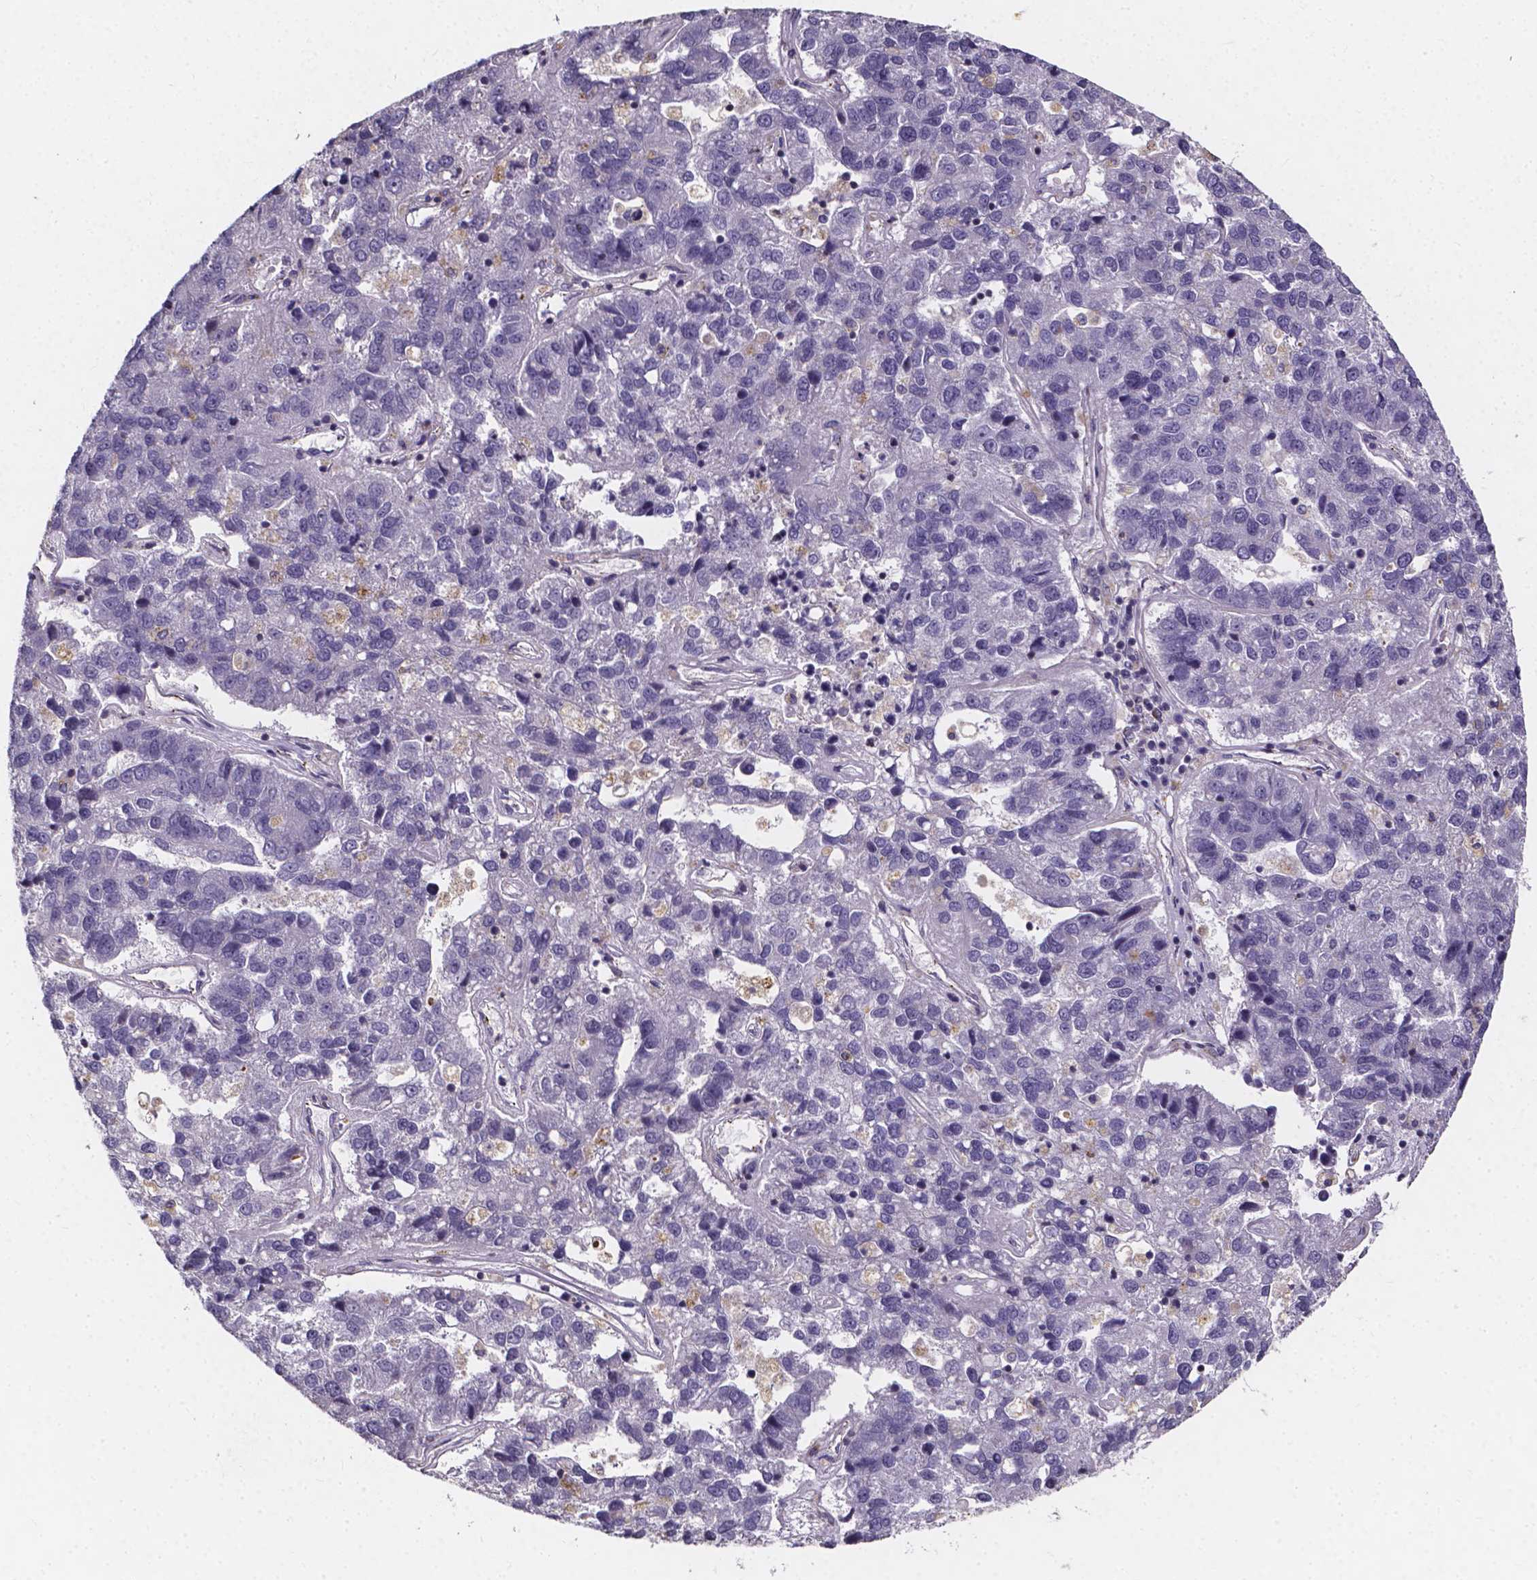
{"staining": {"intensity": "negative", "quantity": "none", "location": "none"}, "tissue": "pancreatic cancer", "cell_type": "Tumor cells", "image_type": "cancer", "snomed": [{"axis": "morphology", "description": "Adenocarcinoma, NOS"}, {"axis": "topography", "description": "Pancreas"}], "caption": "Immunohistochemical staining of pancreatic cancer (adenocarcinoma) reveals no significant expression in tumor cells.", "gene": "THEMIS", "patient": {"sex": "female", "age": 61}}